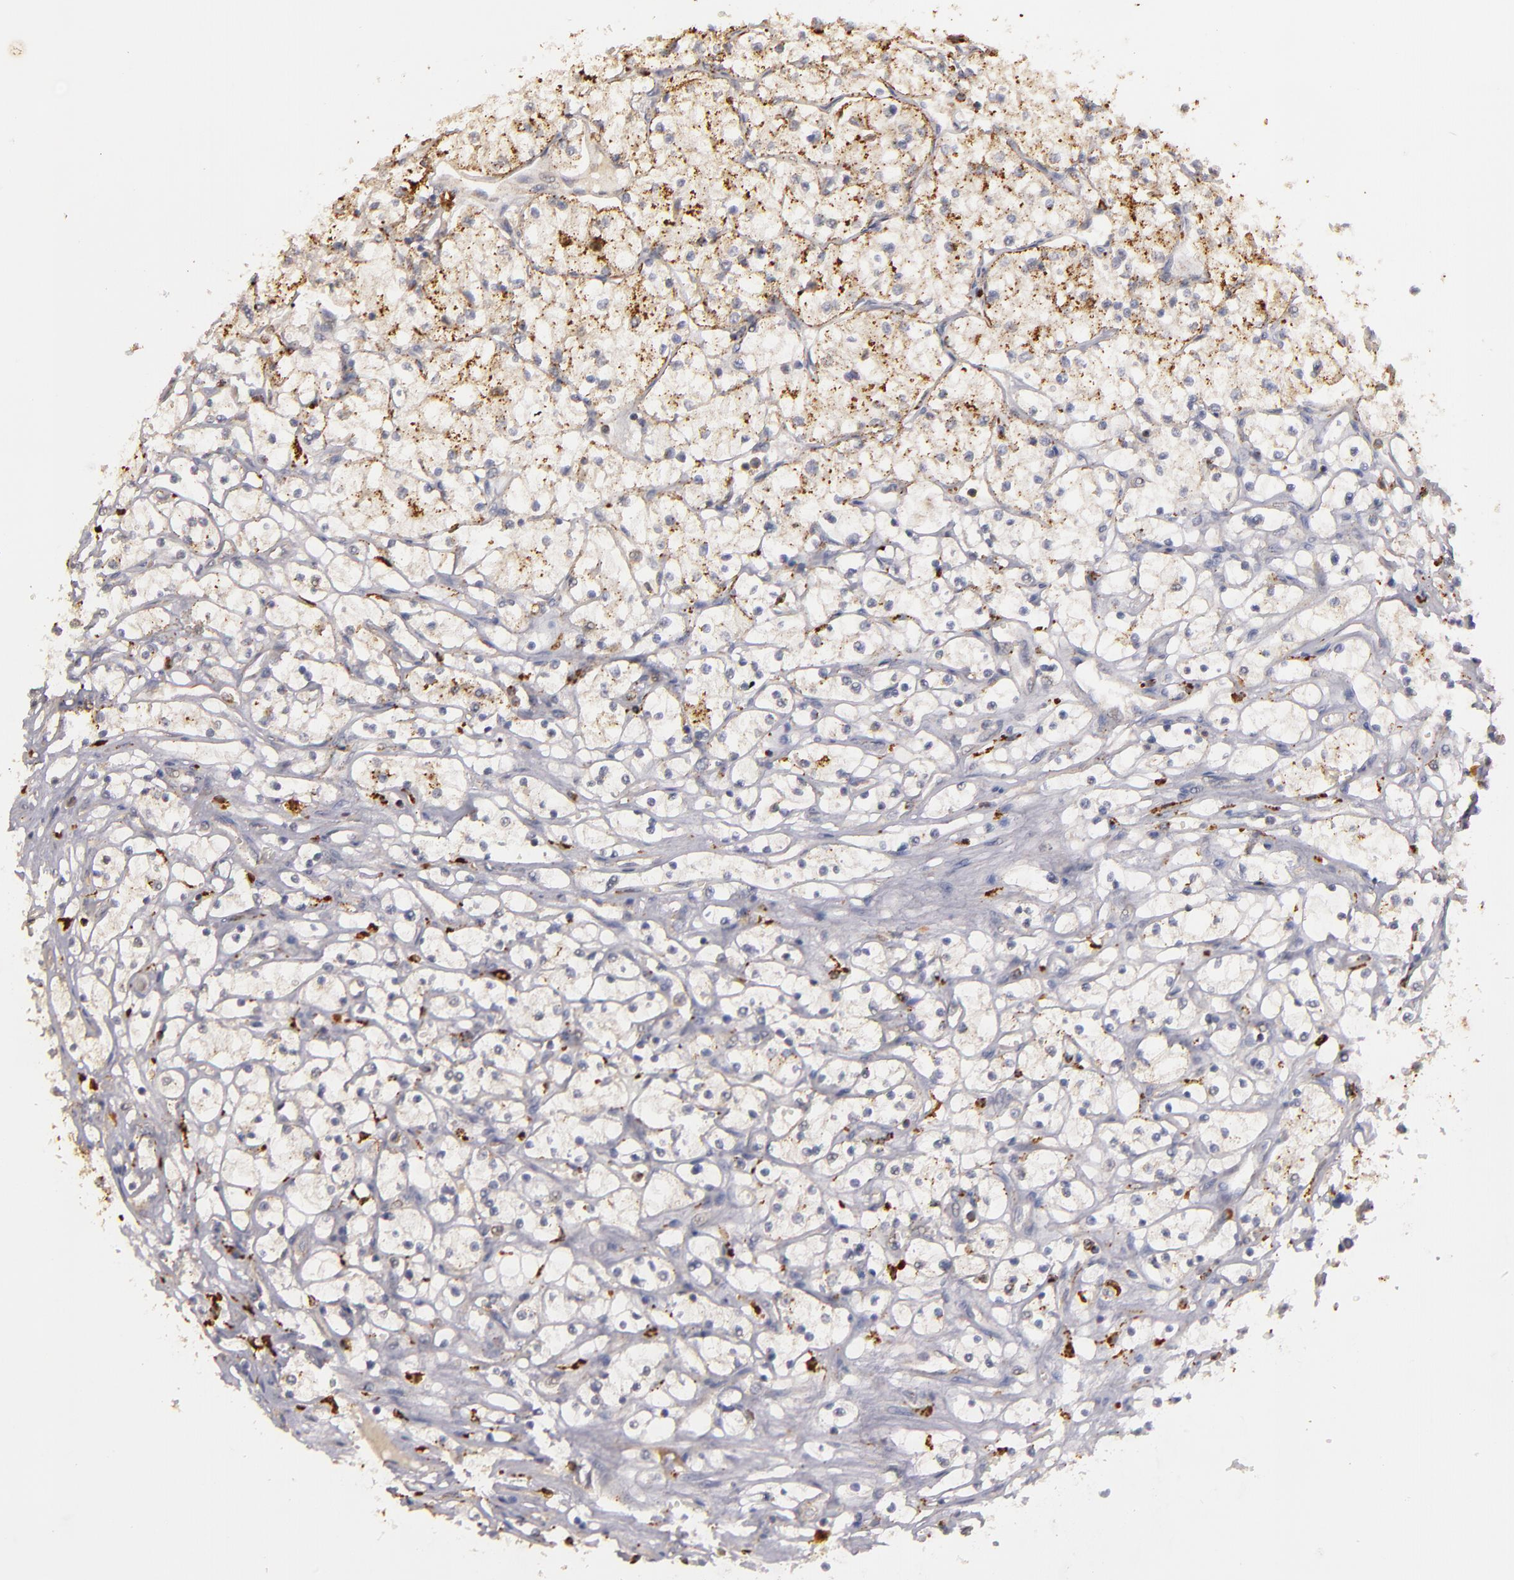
{"staining": {"intensity": "weak", "quantity": ">75%", "location": "cytoplasmic/membranous"}, "tissue": "renal cancer", "cell_type": "Tumor cells", "image_type": "cancer", "snomed": [{"axis": "morphology", "description": "Adenocarcinoma, NOS"}, {"axis": "topography", "description": "Kidney"}], "caption": "High-magnification brightfield microscopy of adenocarcinoma (renal) stained with DAB (brown) and counterstained with hematoxylin (blue). tumor cells exhibit weak cytoplasmic/membranous positivity is seen in approximately>75% of cells. The staining was performed using DAB to visualize the protein expression in brown, while the nuclei were stained in blue with hematoxylin (Magnification: 20x).", "gene": "TRAF1", "patient": {"sex": "male", "age": 61}}